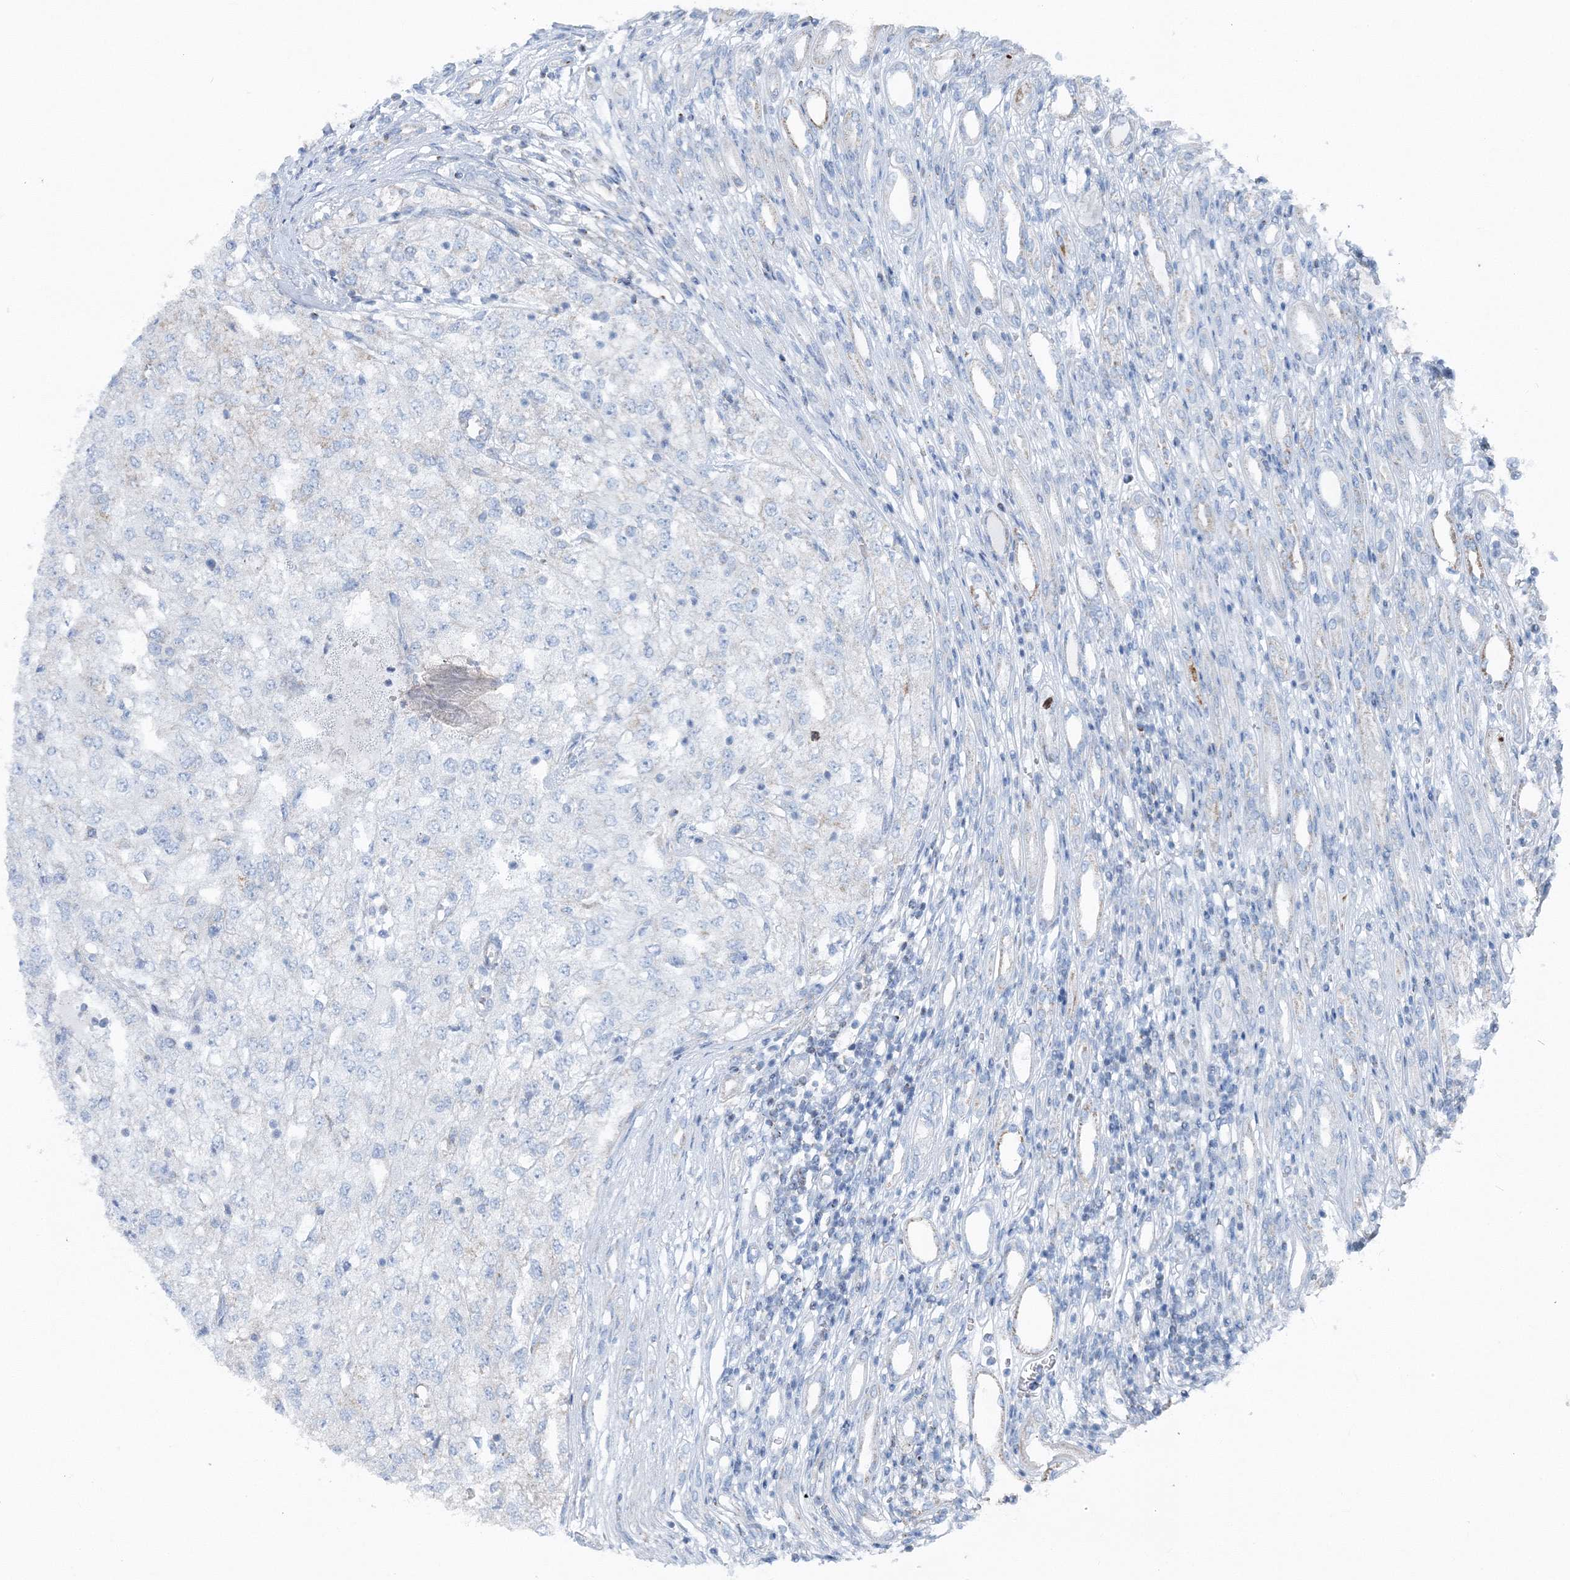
{"staining": {"intensity": "negative", "quantity": "none", "location": "none"}, "tissue": "renal cancer", "cell_type": "Tumor cells", "image_type": "cancer", "snomed": [{"axis": "morphology", "description": "Adenocarcinoma, NOS"}, {"axis": "topography", "description": "Kidney"}], "caption": "An image of human adenocarcinoma (renal) is negative for staining in tumor cells.", "gene": "GABARAPL2", "patient": {"sex": "female", "age": 54}}